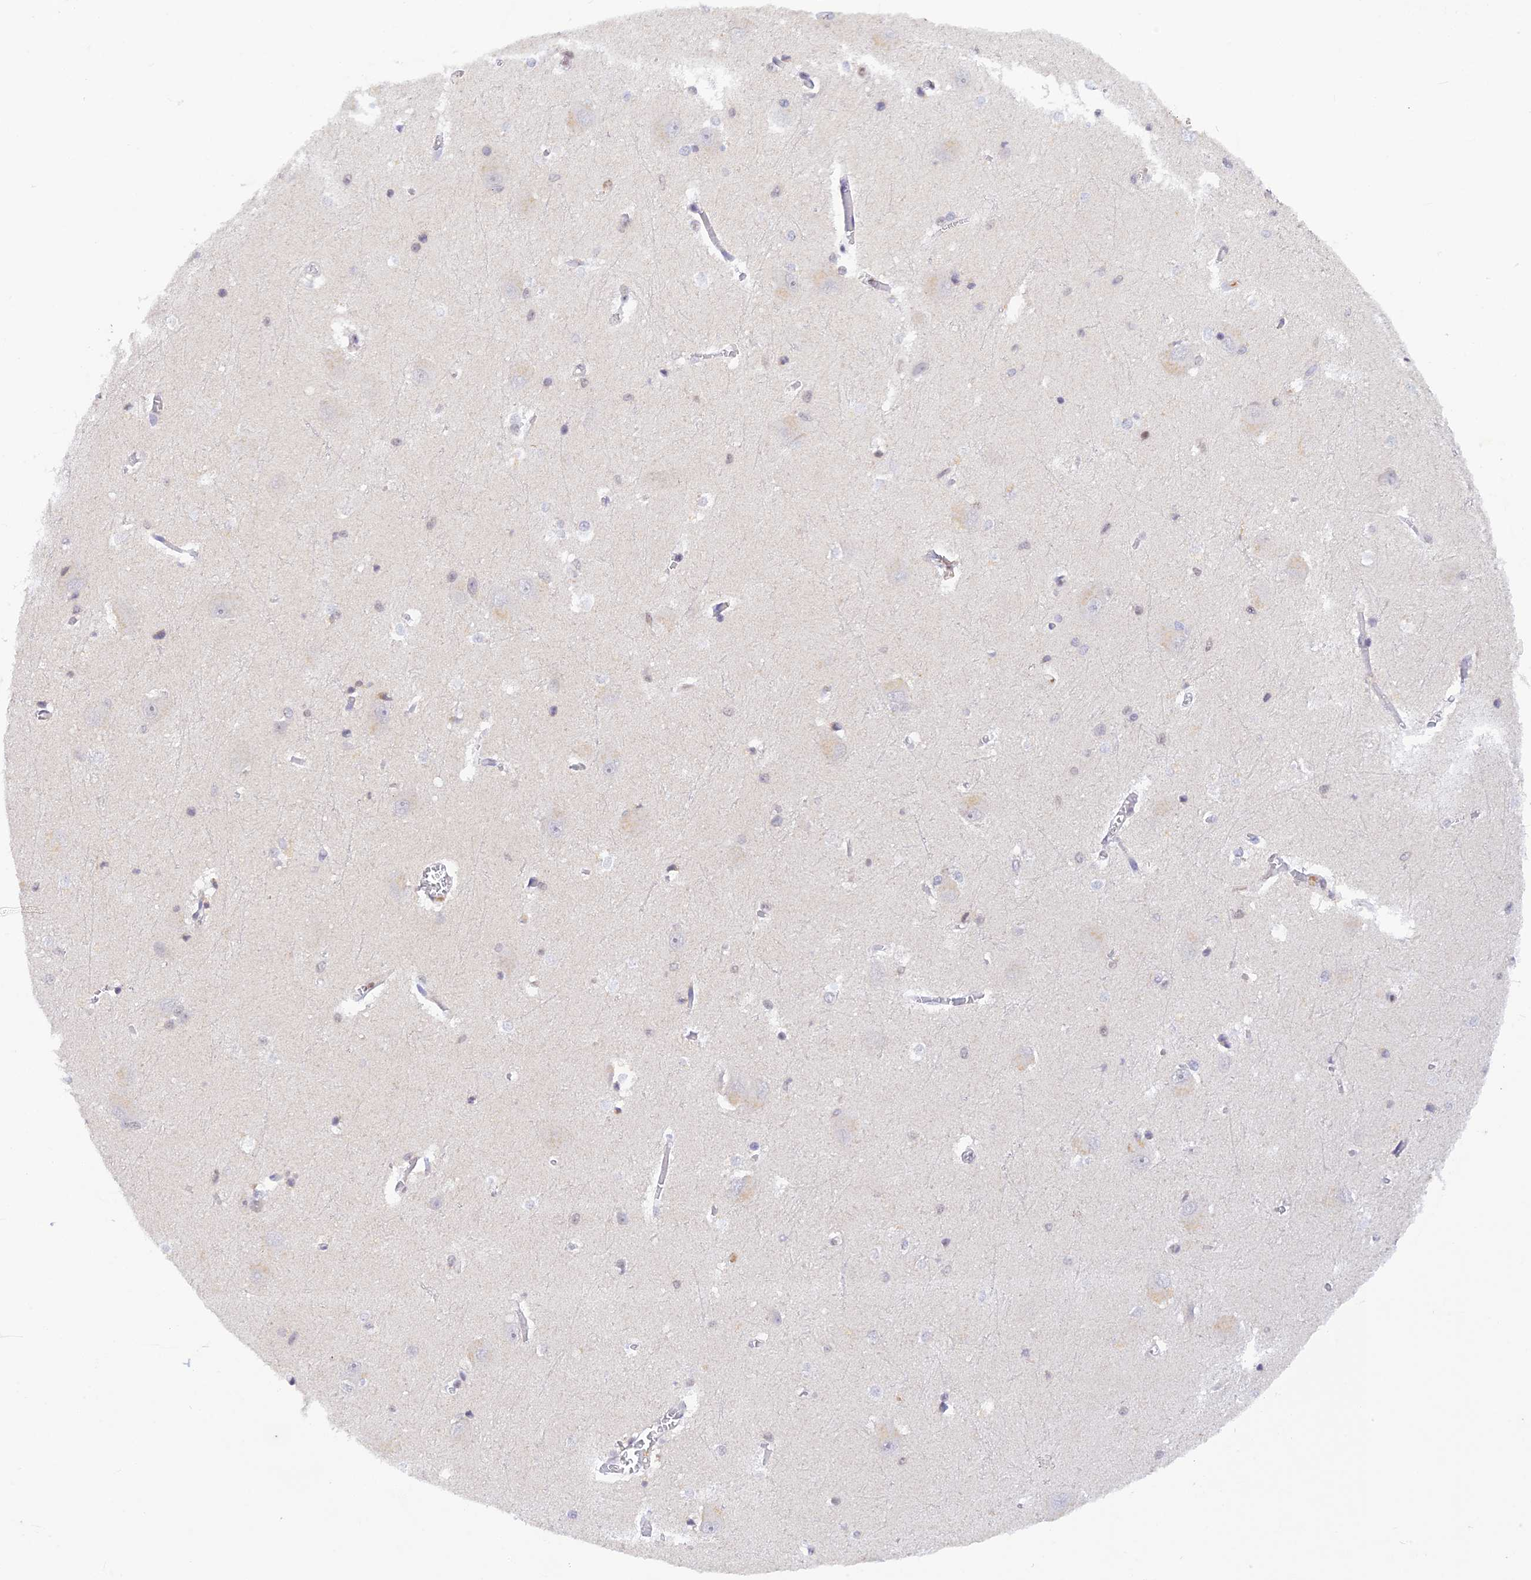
{"staining": {"intensity": "negative", "quantity": "none", "location": "none"}, "tissue": "caudate", "cell_type": "Glial cells", "image_type": "normal", "snomed": [{"axis": "morphology", "description": "Normal tissue, NOS"}, {"axis": "topography", "description": "Lateral ventricle wall"}], "caption": "The micrograph displays no staining of glial cells in normal caudate. Nuclei are stained in blue.", "gene": "THAP11", "patient": {"sex": "male", "age": 37}}